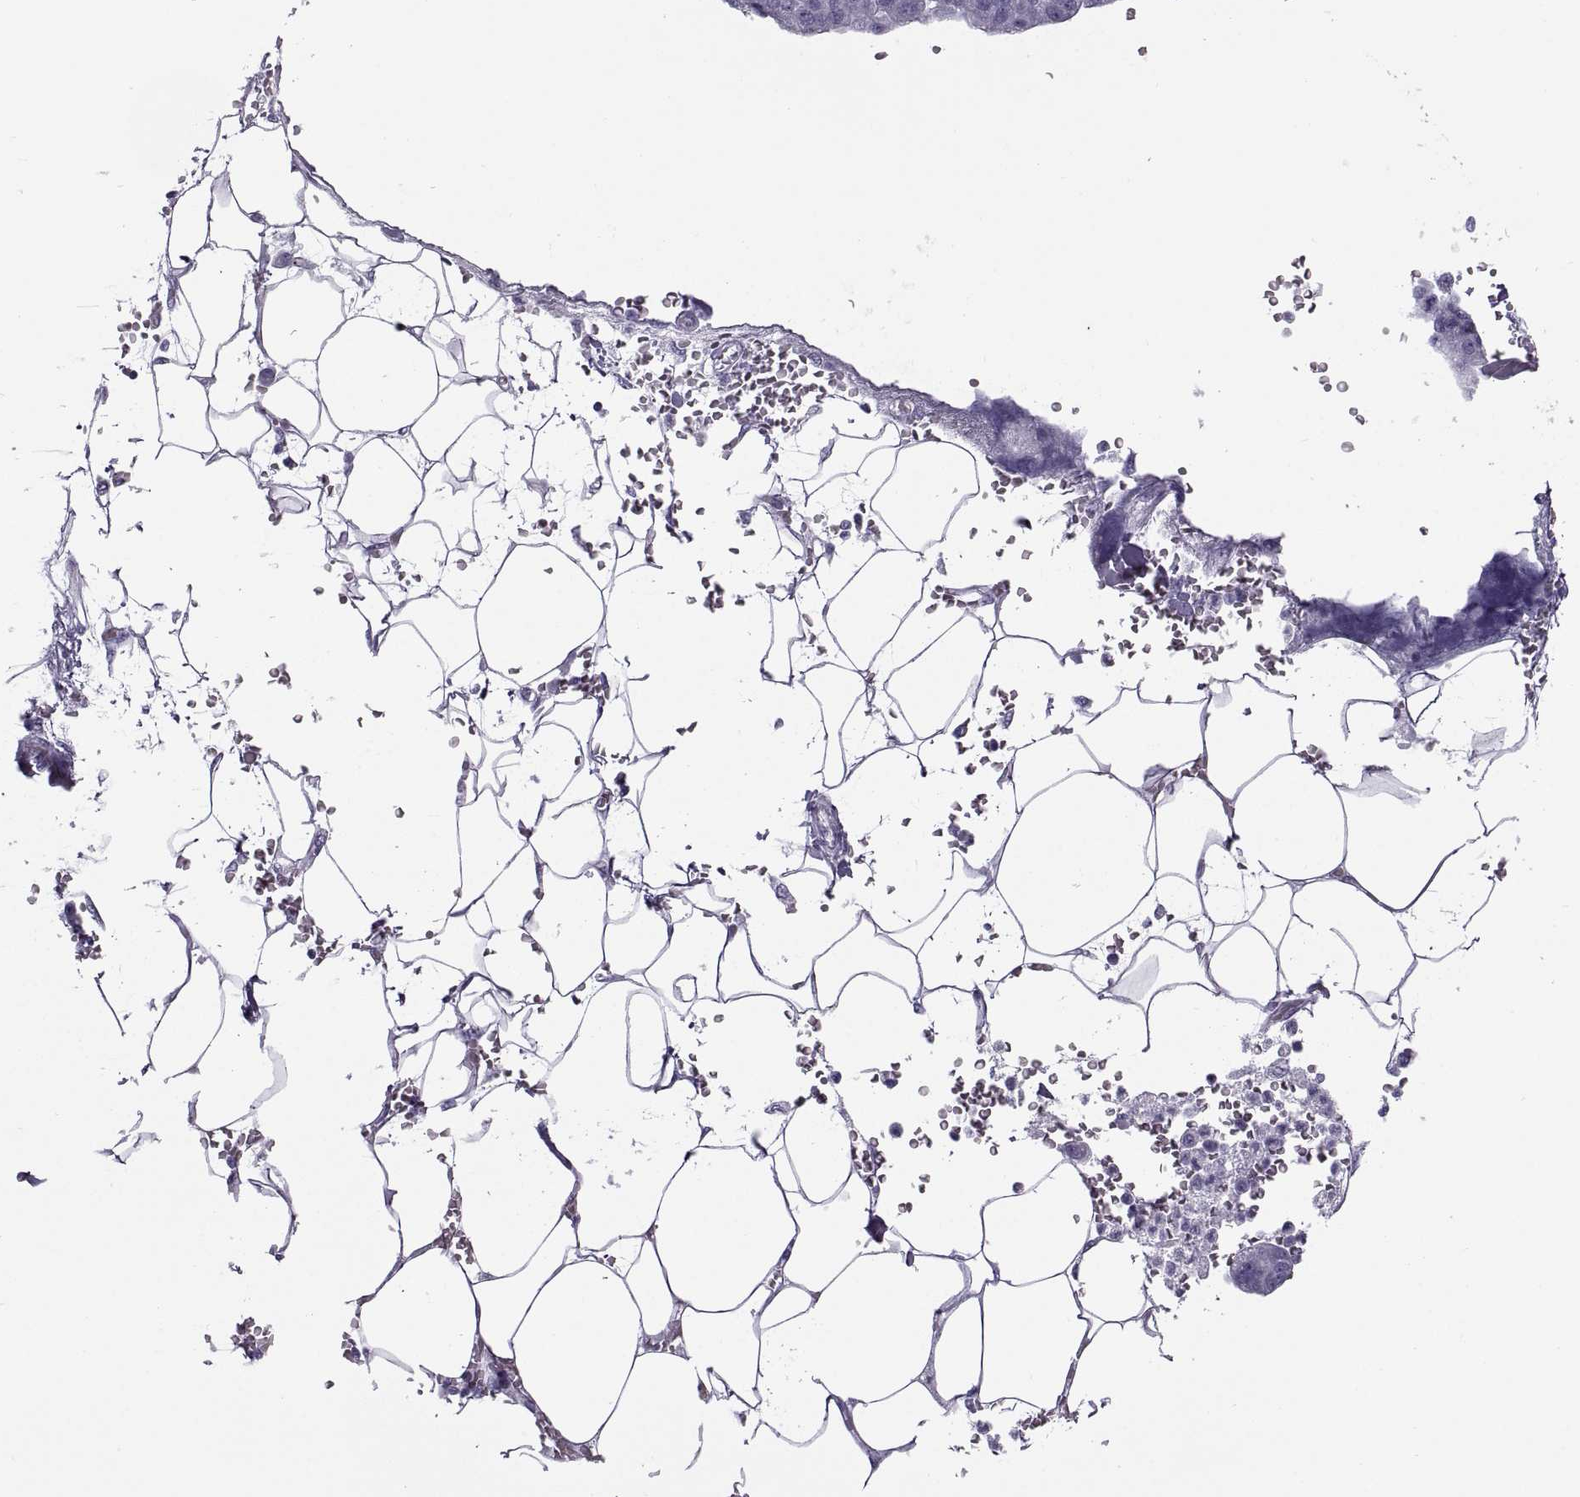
{"staining": {"intensity": "negative", "quantity": "none", "location": "none"}, "tissue": "pancreatic cancer", "cell_type": "Tumor cells", "image_type": "cancer", "snomed": [{"axis": "morphology", "description": "Adenocarcinoma, NOS"}, {"axis": "topography", "description": "Pancreas"}], "caption": "This histopathology image is of pancreatic cancer stained with immunohistochemistry to label a protein in brown with the nuclei are counter-stained blue. There is no staining in tumor cells.", "gene": "RLBP1", "patient": {"sex": "female", "age": 61}}